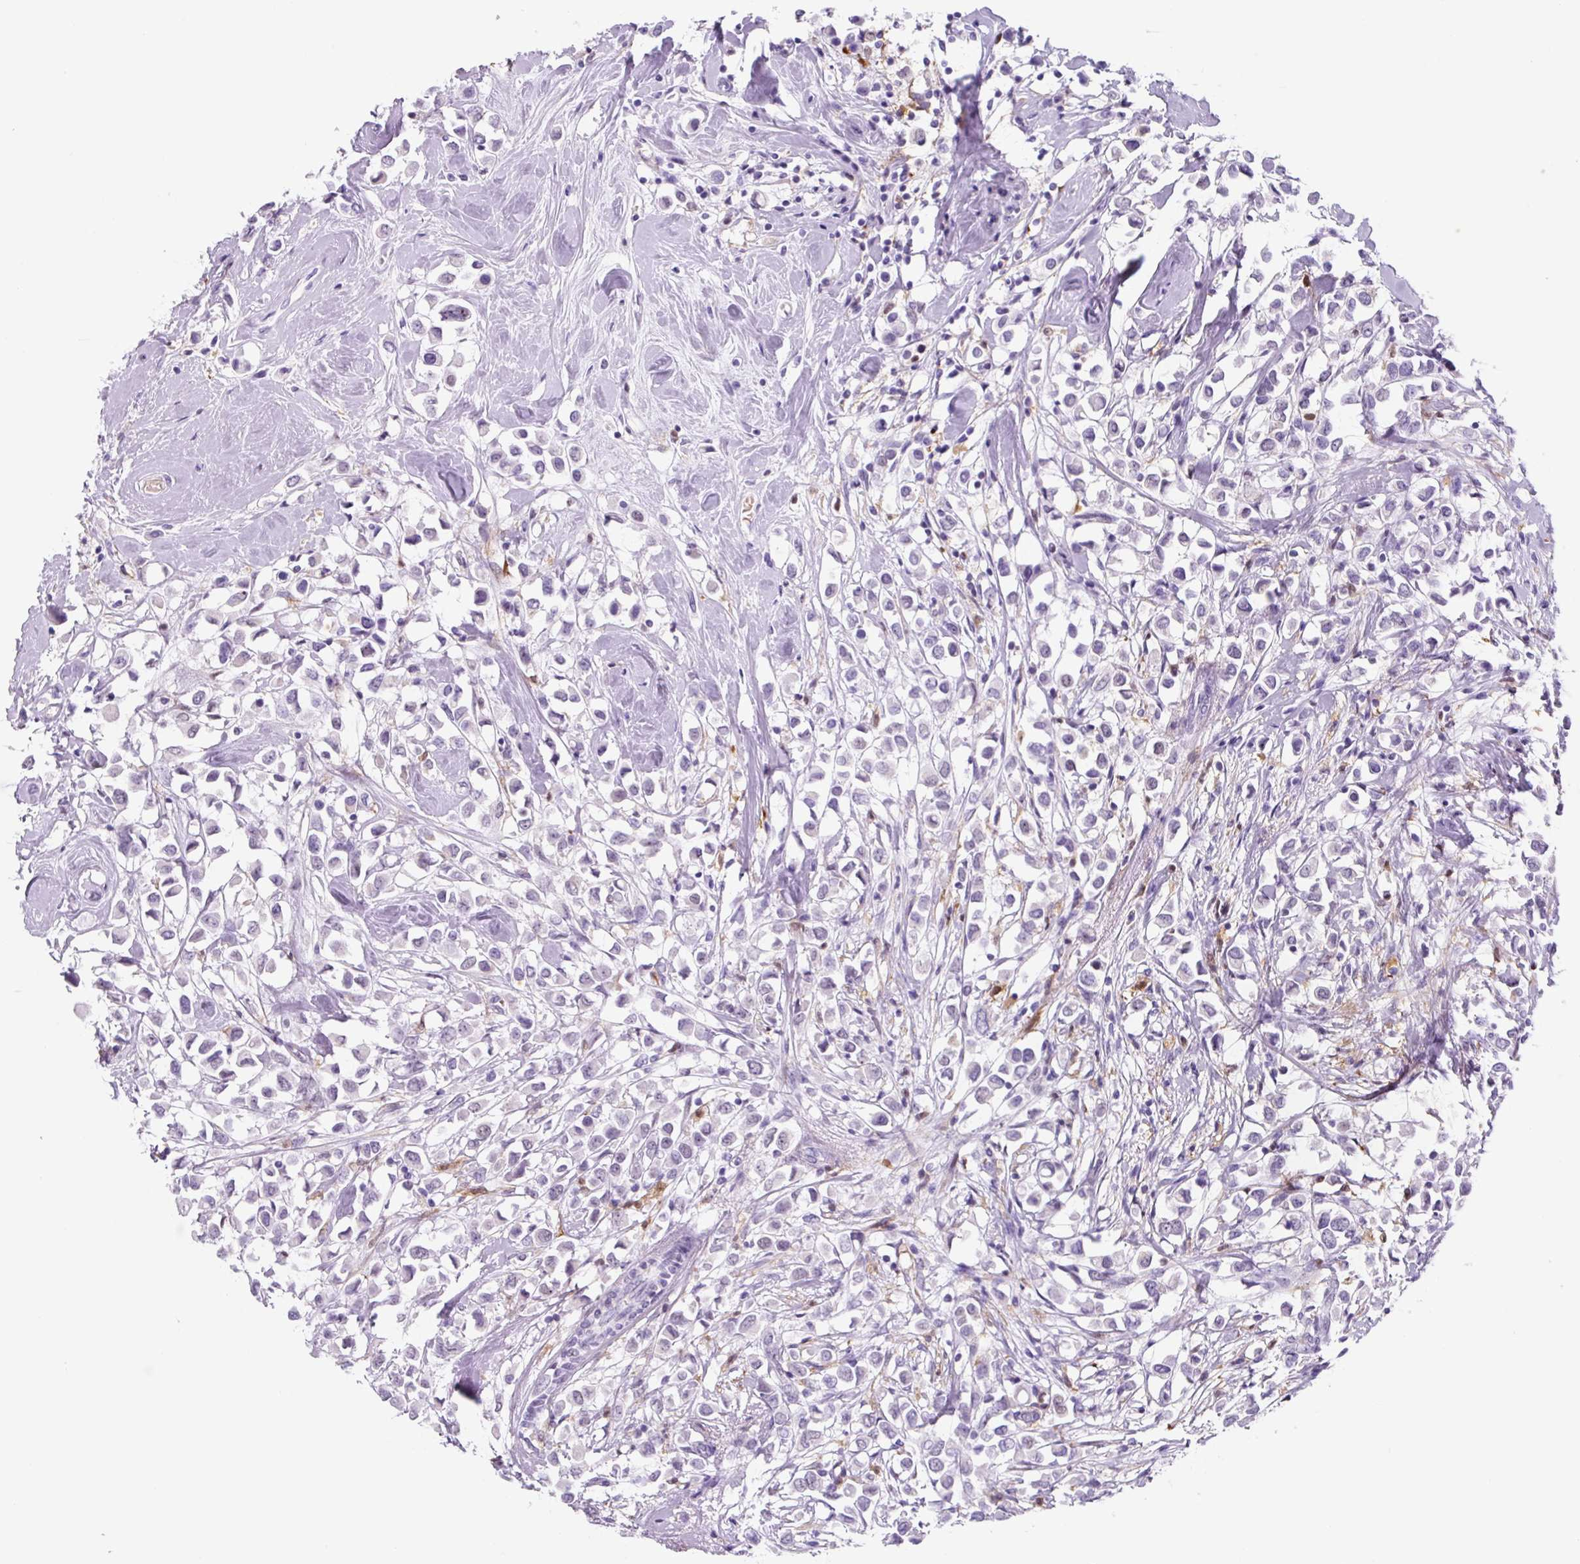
{"staining": {"intensity": "negative", "quantity": "none", "location": "none"}, "tissue": "breast cancer", "cell_type": "Tumor cells", "image_type": "cancer", "snomed": [{"axis": "morphology", "description": "Duct carcinoma"}, {"axis": "topography", "description": "Breast"}], "caption": "This is an IHC histopathology image of human intraductal carcinoma (breast). There is no positivity in tumor cells.", "gene": "TNFRSF8", "patient": {"sex": "female", "age": 61}}